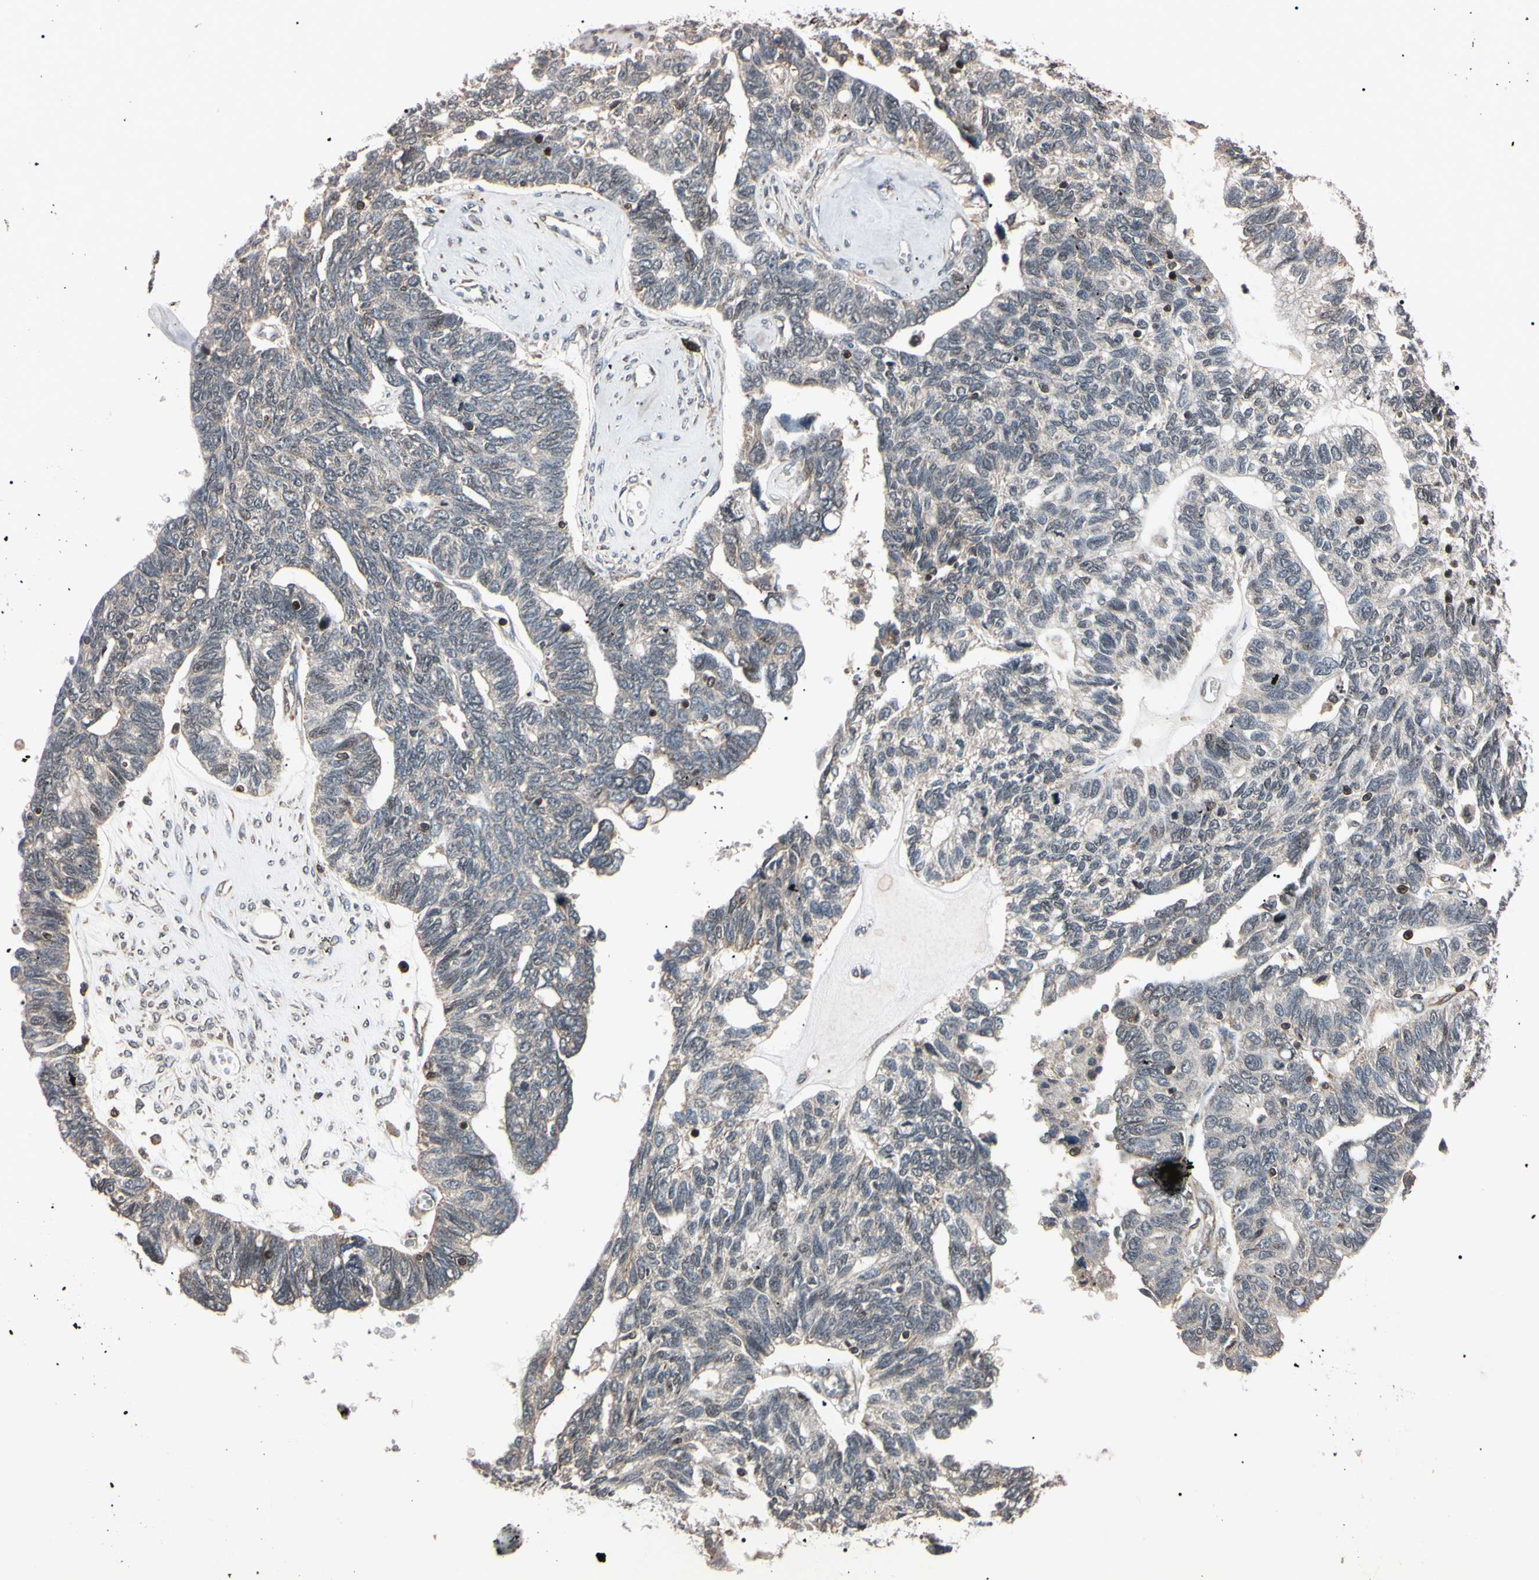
{"staining": {"intensity": "weak", "quantity": "<25%", "location": "nuclear"}, "tissue": "ovarian cancer", "cell_type": "Tumor cells", "image_type": "cancer", "snomed": [{"axis": "morphology", "description": "Cystadenocarcinoma, serous, NOS"}, {"axis": "topography", "description": "Ovary"}], "caption": "Immunohistochemical staining of ovarian serous cystadenocarcinoma demonstrates no significant expression in tumor cells.", "gene": "TNFRSF1A", "patient": {"sex": "female", "age": 79}}